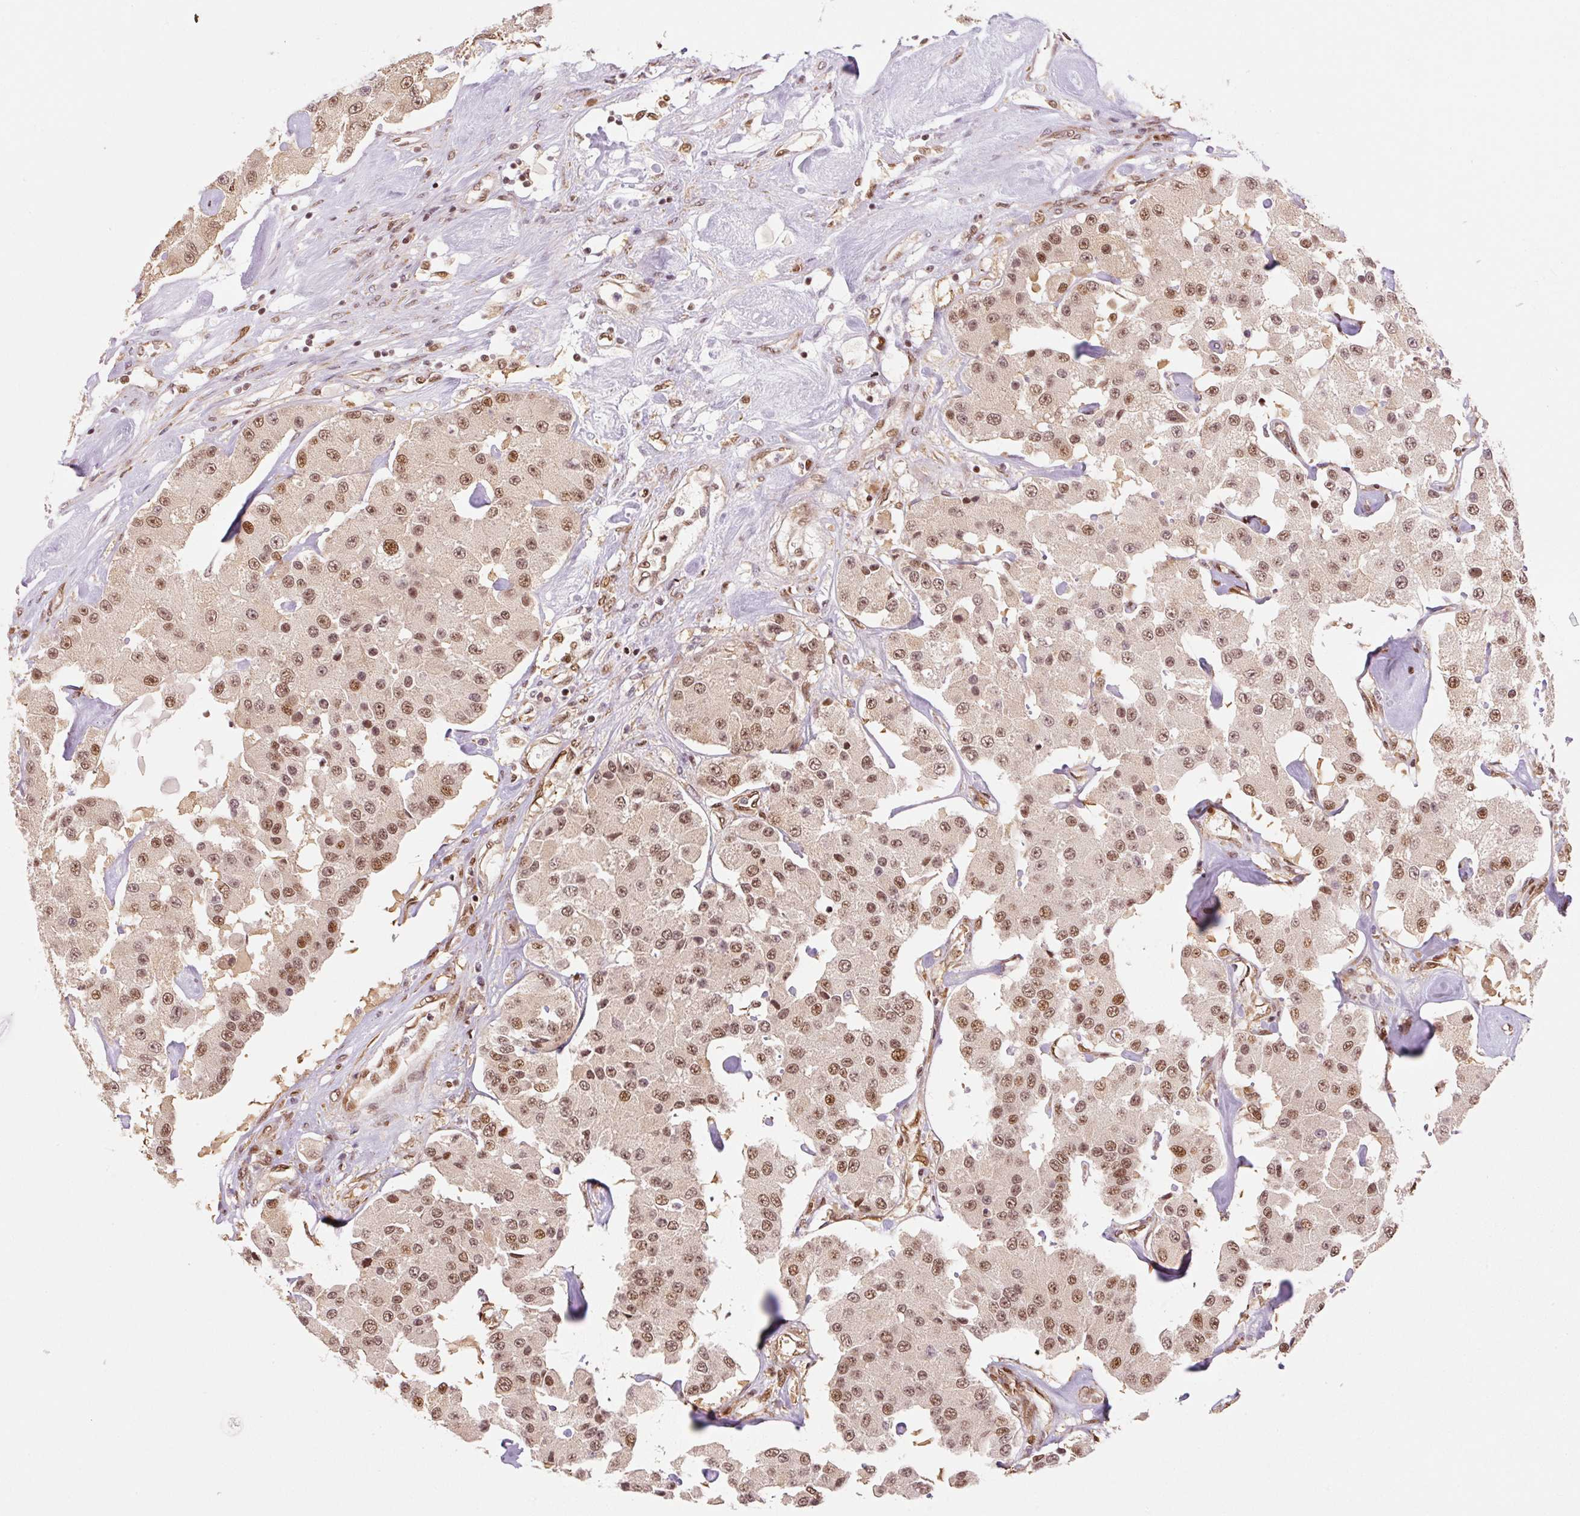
{"staining": {"intensity": "moderate", "quantity": ">75%", "location": "nuclear"}, "tissue": "carcinoid", "cell_type": "Tumor cells", "image_type": "cancer", "snomed": [{"axis": "morphology", "description": "Carcinoid, malignant, NOS"}, {"axis": "topography", "description": "Pancreas"}], "caption": "There is medium levels of moderate nuclear staining in tumor cells of carcinoid, as demonstrated by immunohistochemical staining (brown color).", "gene": "INTS8", "patient": {"sex": "male", "age": 41}}